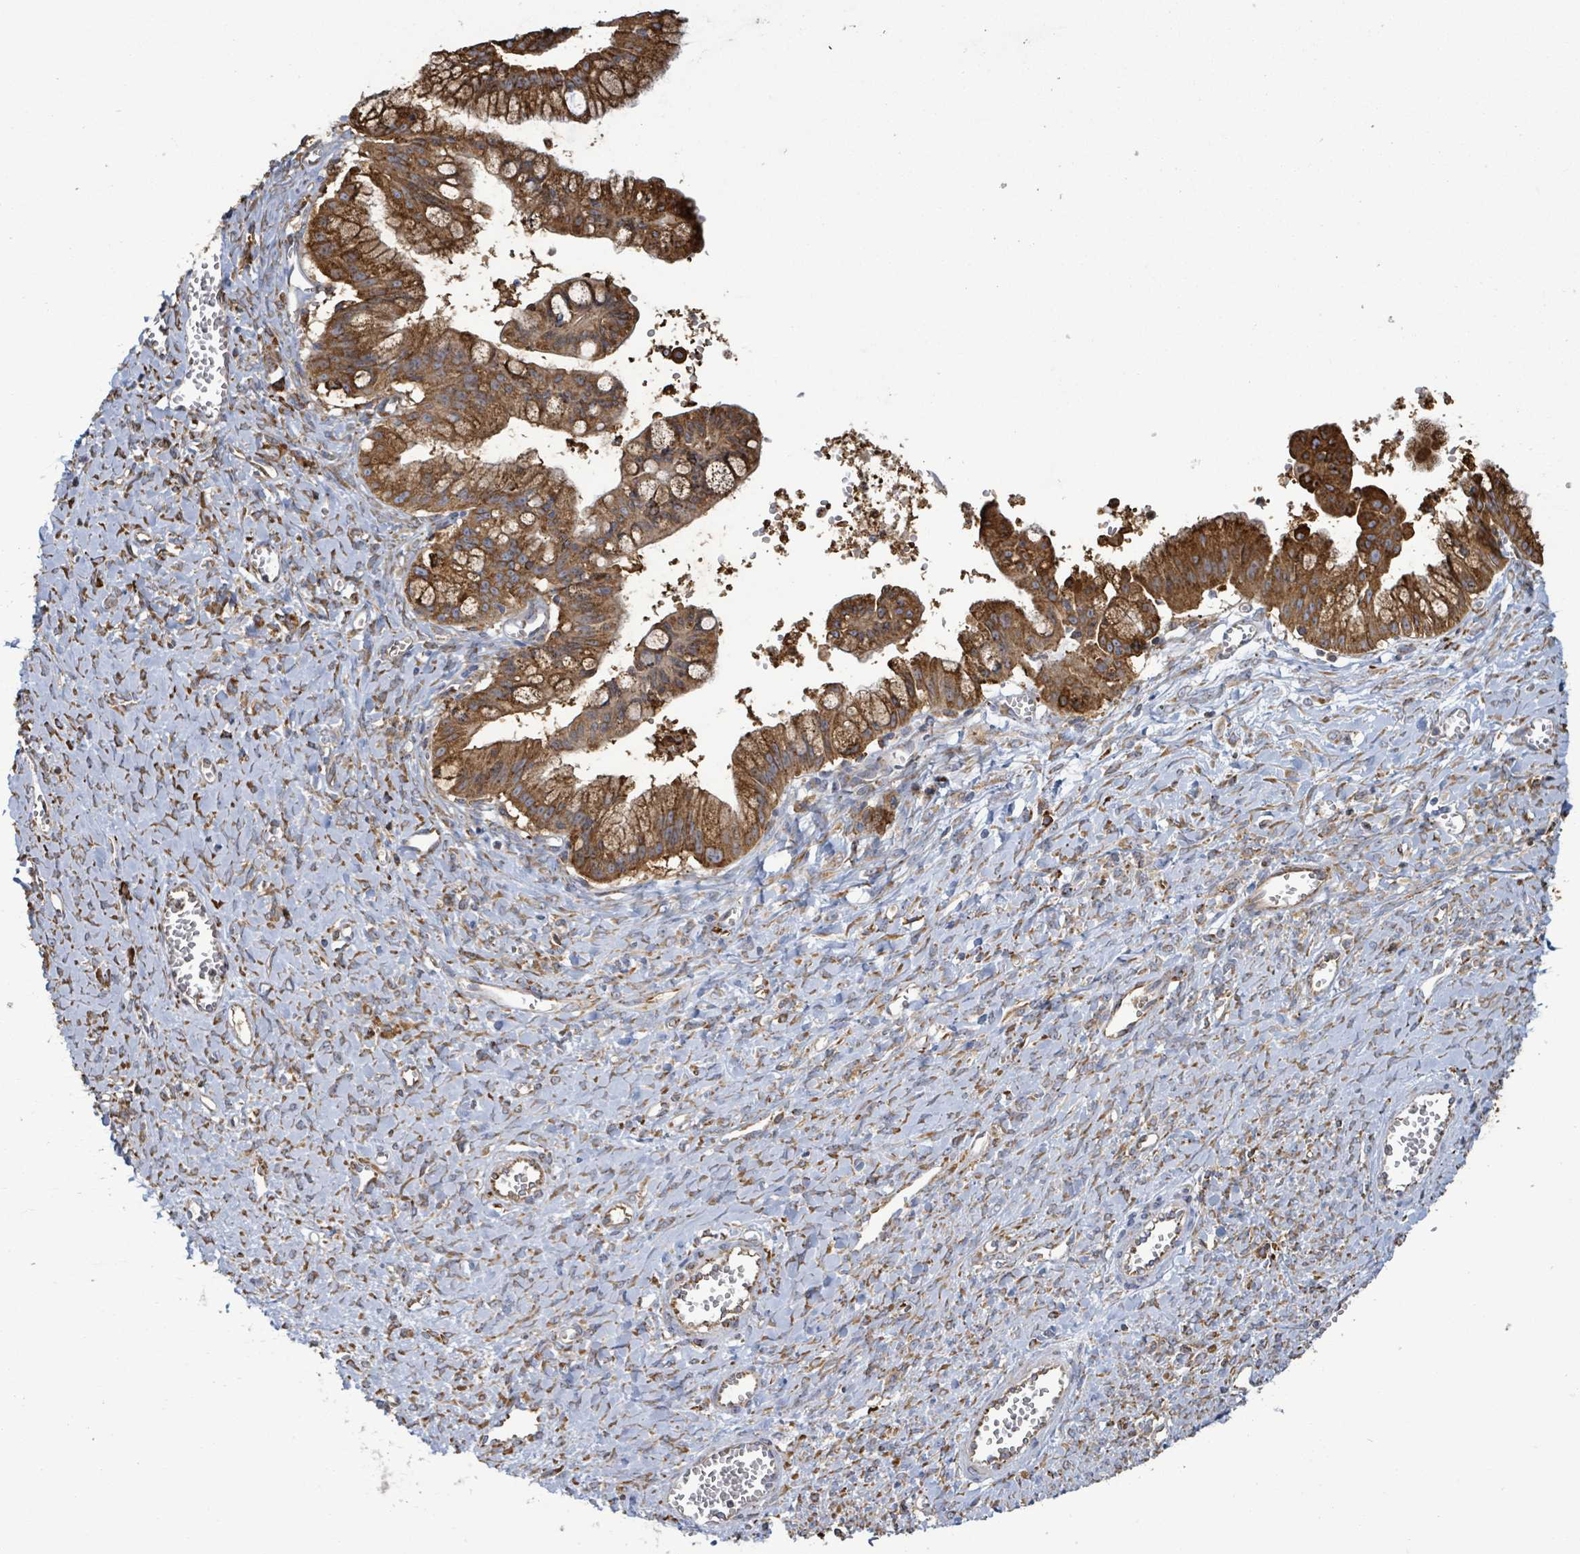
{"staining": {"intensity": "strong", "quantity": ">75%", "location": "cytoplasmic/membranous"}, "tissue": "ovarian cancer", "cell_type": "Tumor cells", "image_type": "cancer", "snomed": [{"axis": "morphology", "description": "Cystadenocarcinoma, mucinous, NOS"}, {"axis": "topography", "description": "Ovary"}], "caption": "A high amount of strong cytoplasmic/membranous expression is identified in about >75% of tumor cells in ovarian cancer (mucinous cystadenocarcinoma) tissue. The staining was performed using DAB to visualize the protein expression in brown, while the nuclei were stained in blue with hematoxylin (Magnification: 20x).", "gene": "RFPL4A", "patient": {"sex": "female", "age": 70}}